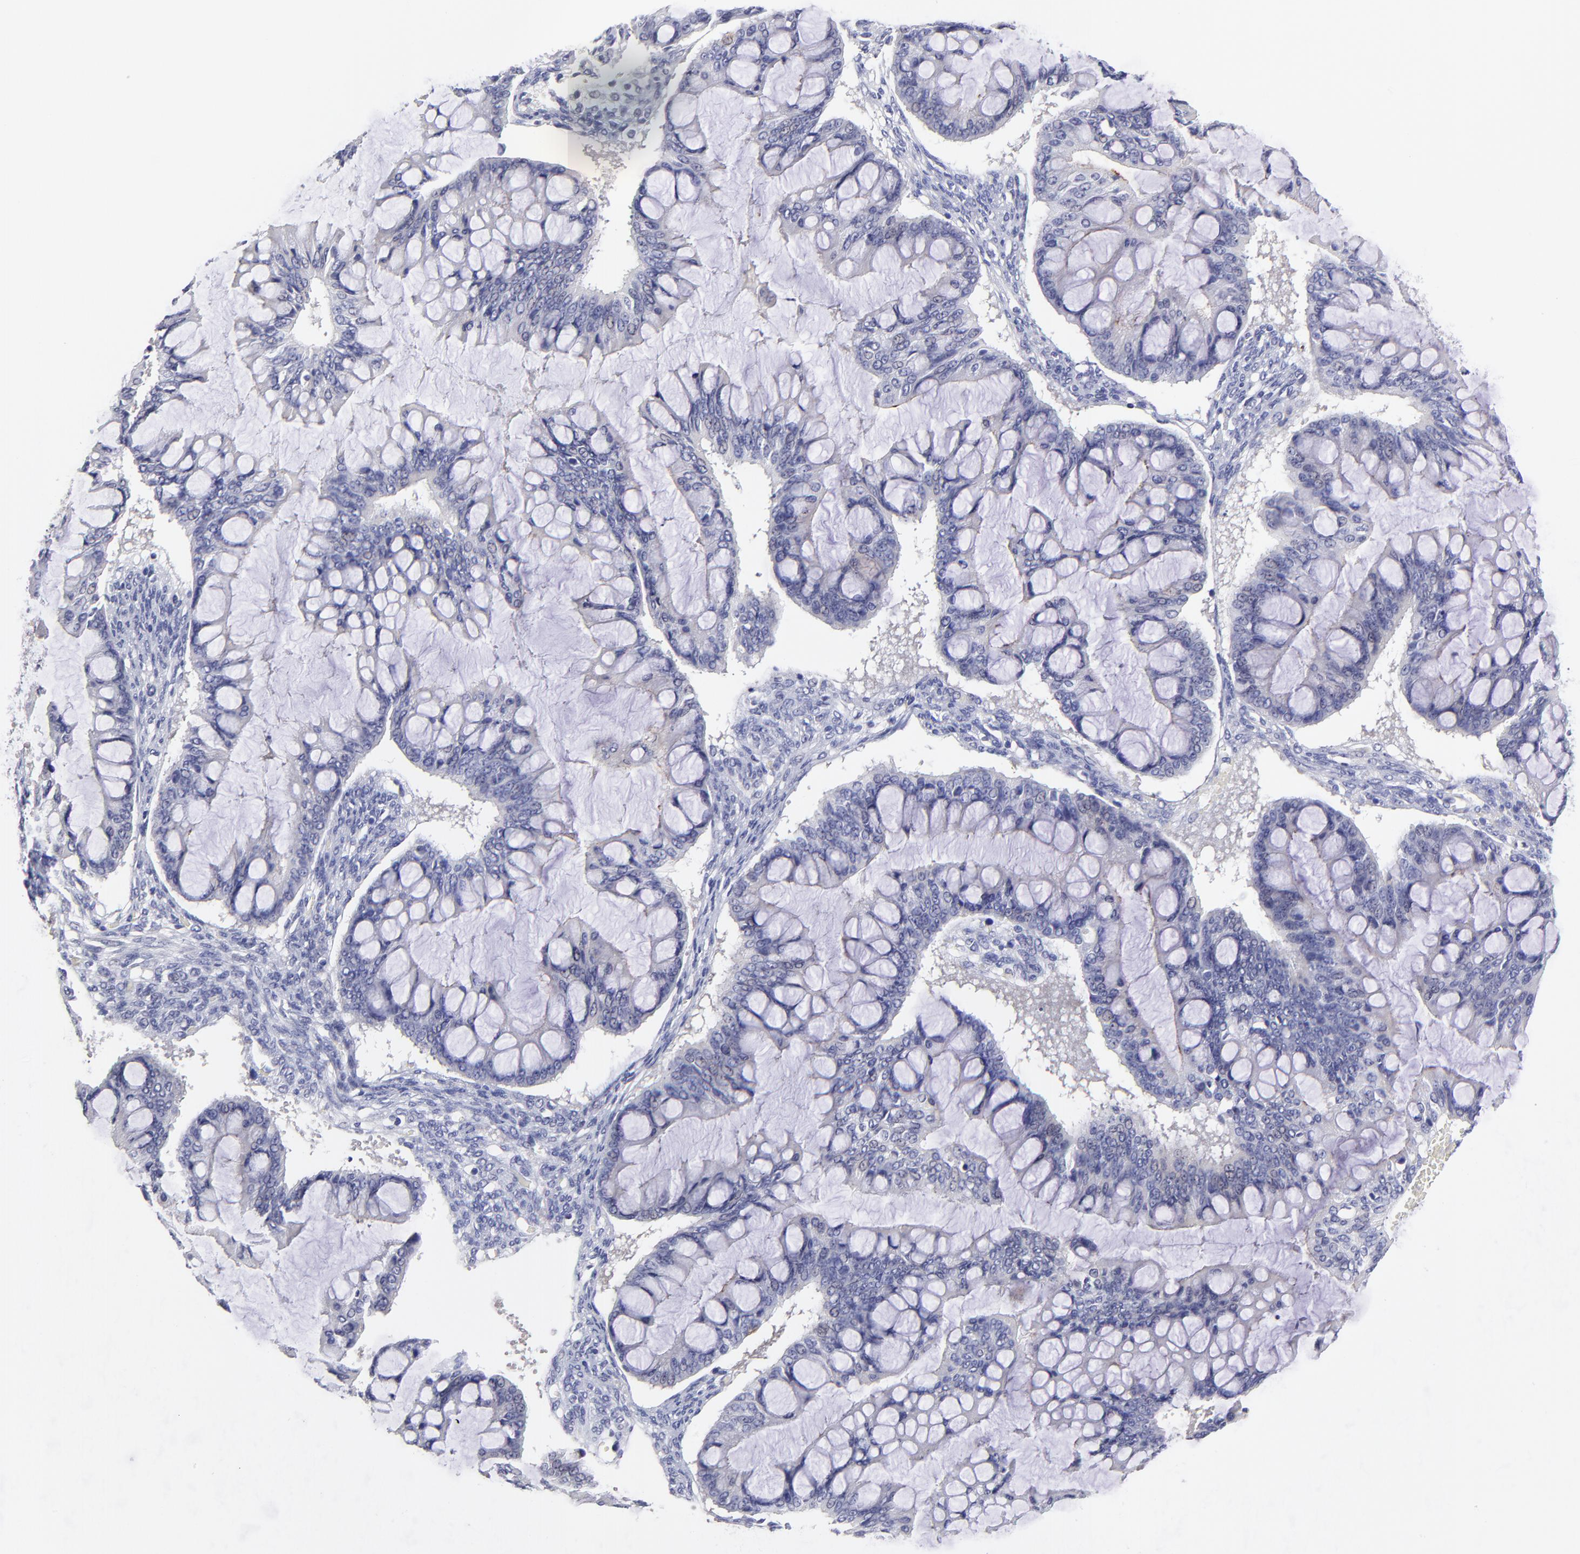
{"staining": {"intensity": "negative", "quantity": "none", "location": "none"}, "tissue": "ovarian cancer", "cell_type": "Tumor cells", "image_type": "cancer", "snomed": [{"axis": "morphology", "description": "Cystadenocarcinoma, mucinous, NOS"}, {"axis": "topography", "description": "Ovary"}], "caption": "A photomicrograph of ovarian cancer stained for a protein exhibits no brown staining in tumor cells.", "gene": "BTG2", "patient": {"sex": "female", "age": 73}}